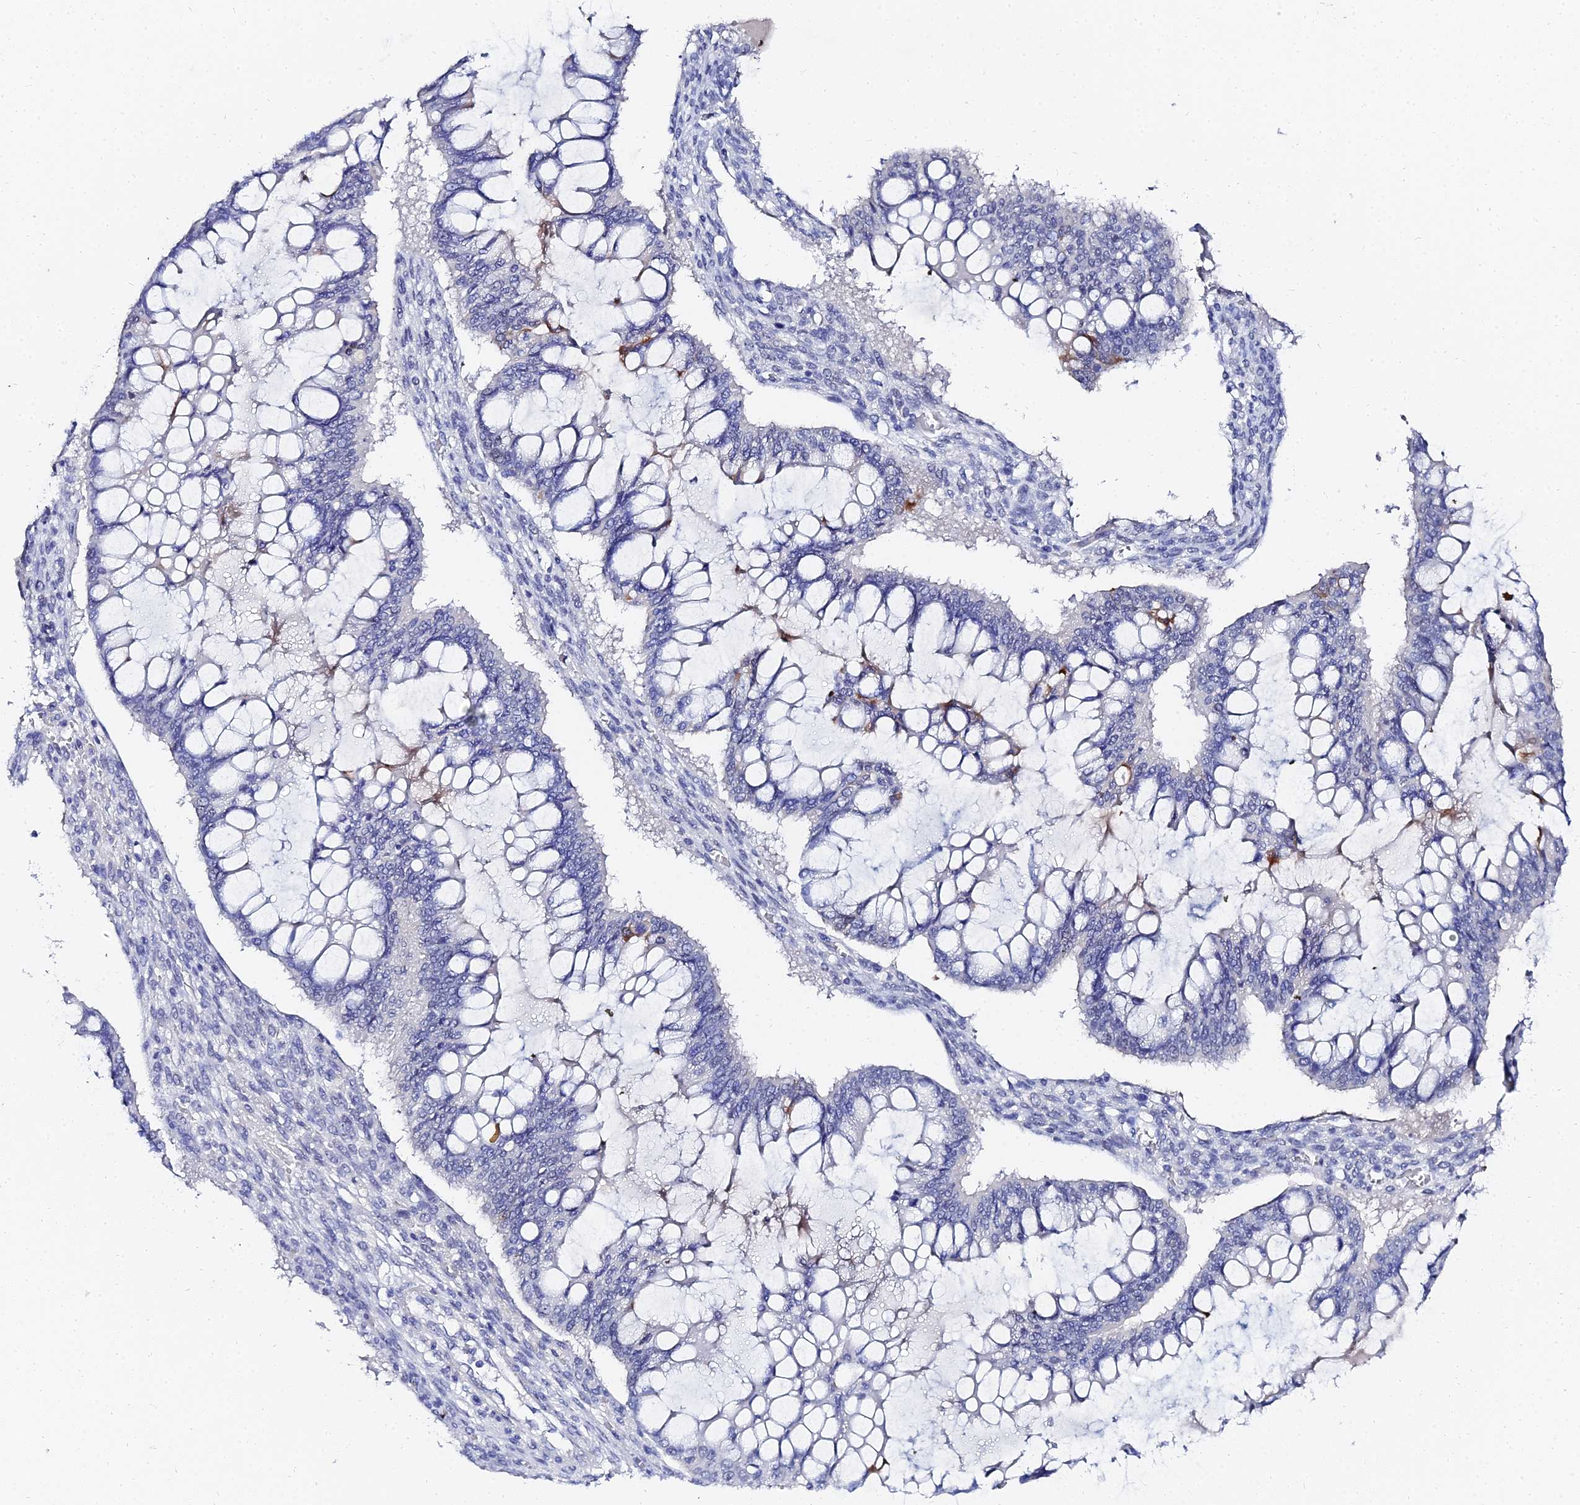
{"staining": {"intensity": "strong", "quantity": "<25%", "location": "cytoplasmic/membranous"}, "tissue": "ovarian cancer", "cell_type": "Tumor cells", "image_type": "cancer", "snomed": [{"axis": "morphology", "description": "Cystadenocarcinoma, mucinous, NOS"}, {"axis": "topography", "description": "Ovary"}], "caption": "Ovarian cancer (mucinous cystadenocarcinoma) tissue exhibits strong cytoplasmic/membranous staining in approximately <25% of tumor cells", "gene": "KRT17", "patient": {"sex": "female", "age": 73}}